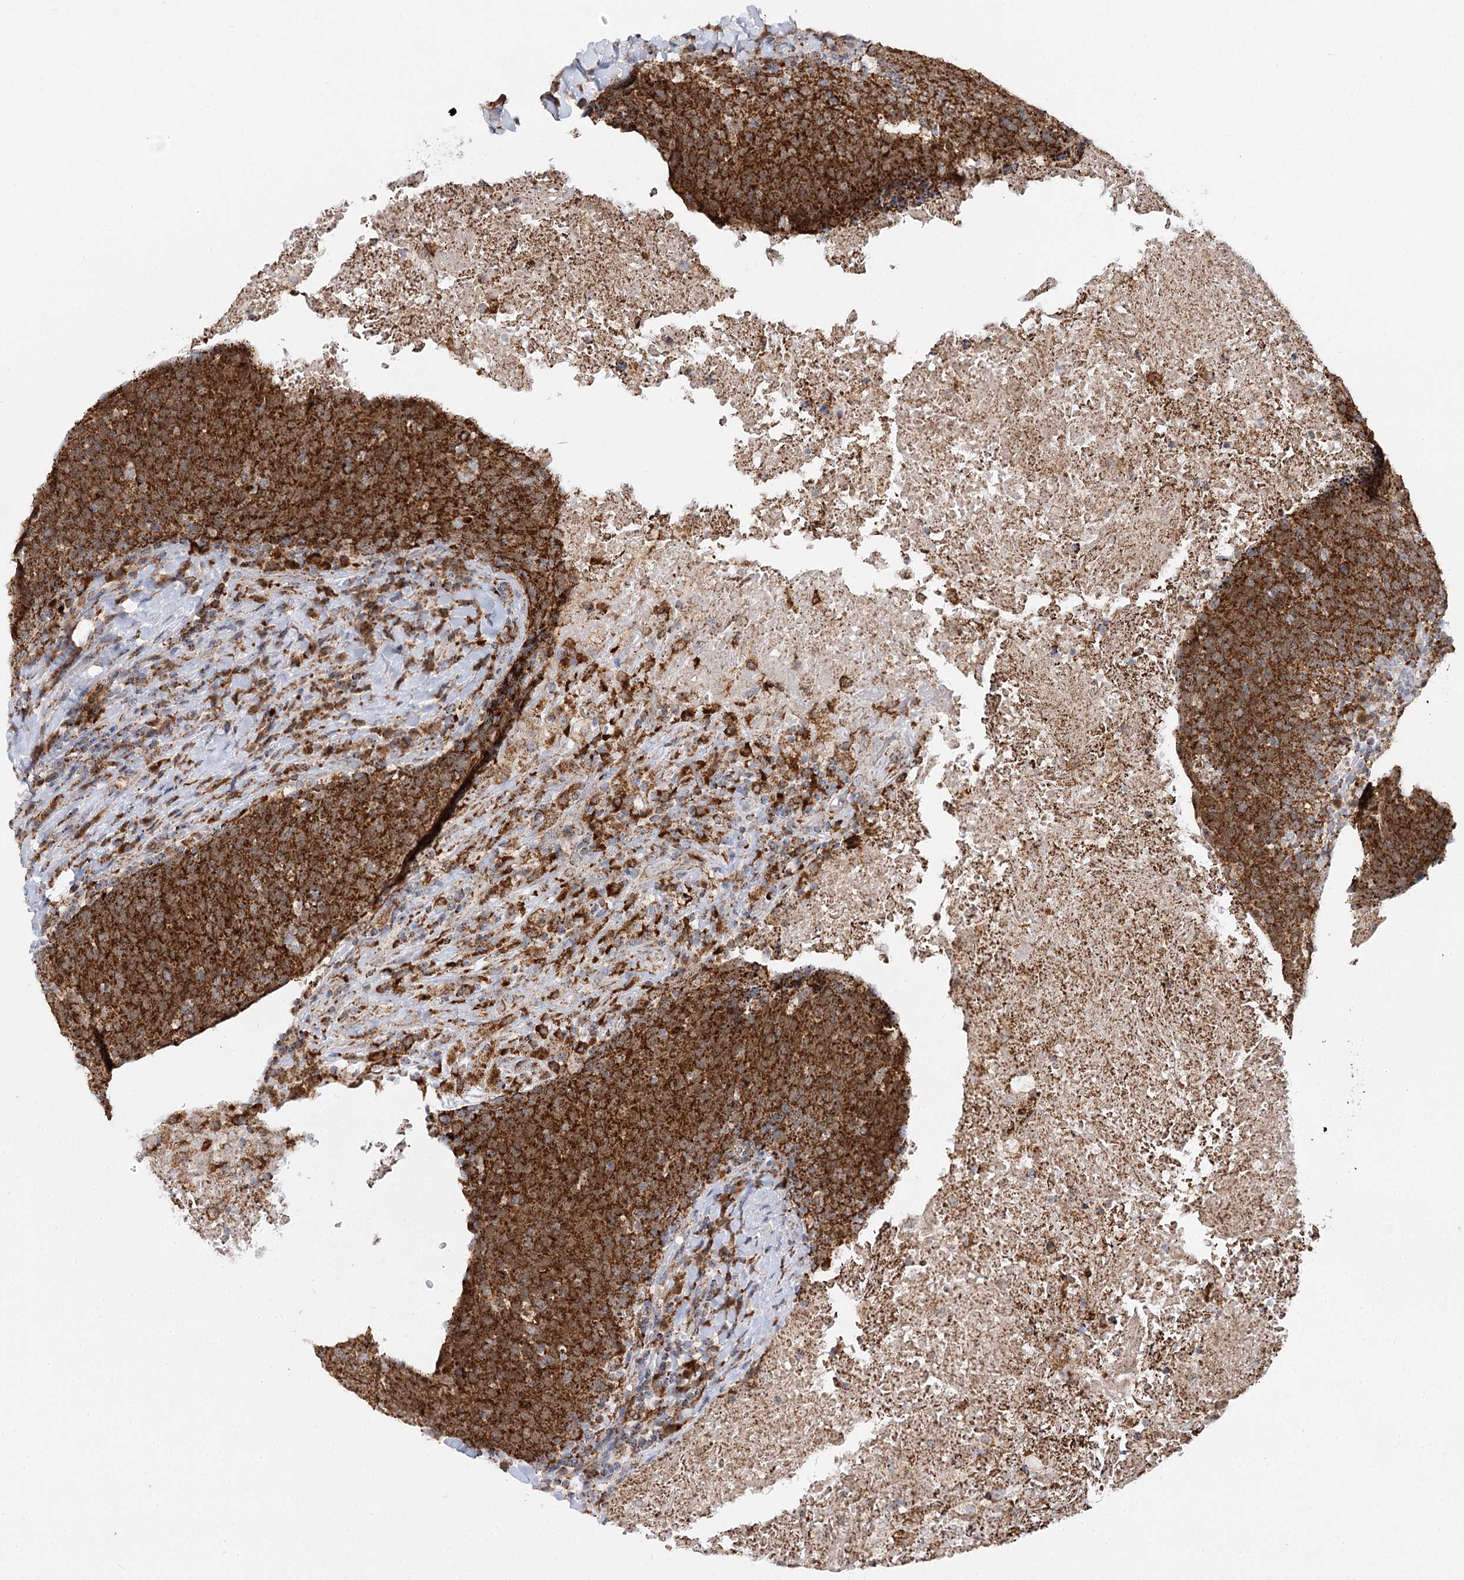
{"staining": {"intensity": "strong", "quantity": ">75%", "location": "cytoplasmic/membranous"}, "tissue": "head and neck cancer", "cell_type": "Tumor cells", "image_type": "cancer", "snomed": [{"axis": "morphology", "description": "Squamous cell carcinoma, NOS"}, {"axis": "morphology", "description": "Squamous cell carcinoma, metastatic, NOS"}, {"axis": "topography", "description": "Lymph node"}, {"axis": "topography", "description": "Head-Neck"}], "caption": "Head and neck squamous cell carcinoma stained for a protein (brown) shows strong cytoplasmic/membranous positive expression in about >75% of tumor cells.", "gene": "TAS1R1", "patient": {"sex": "male", "age": 62}}